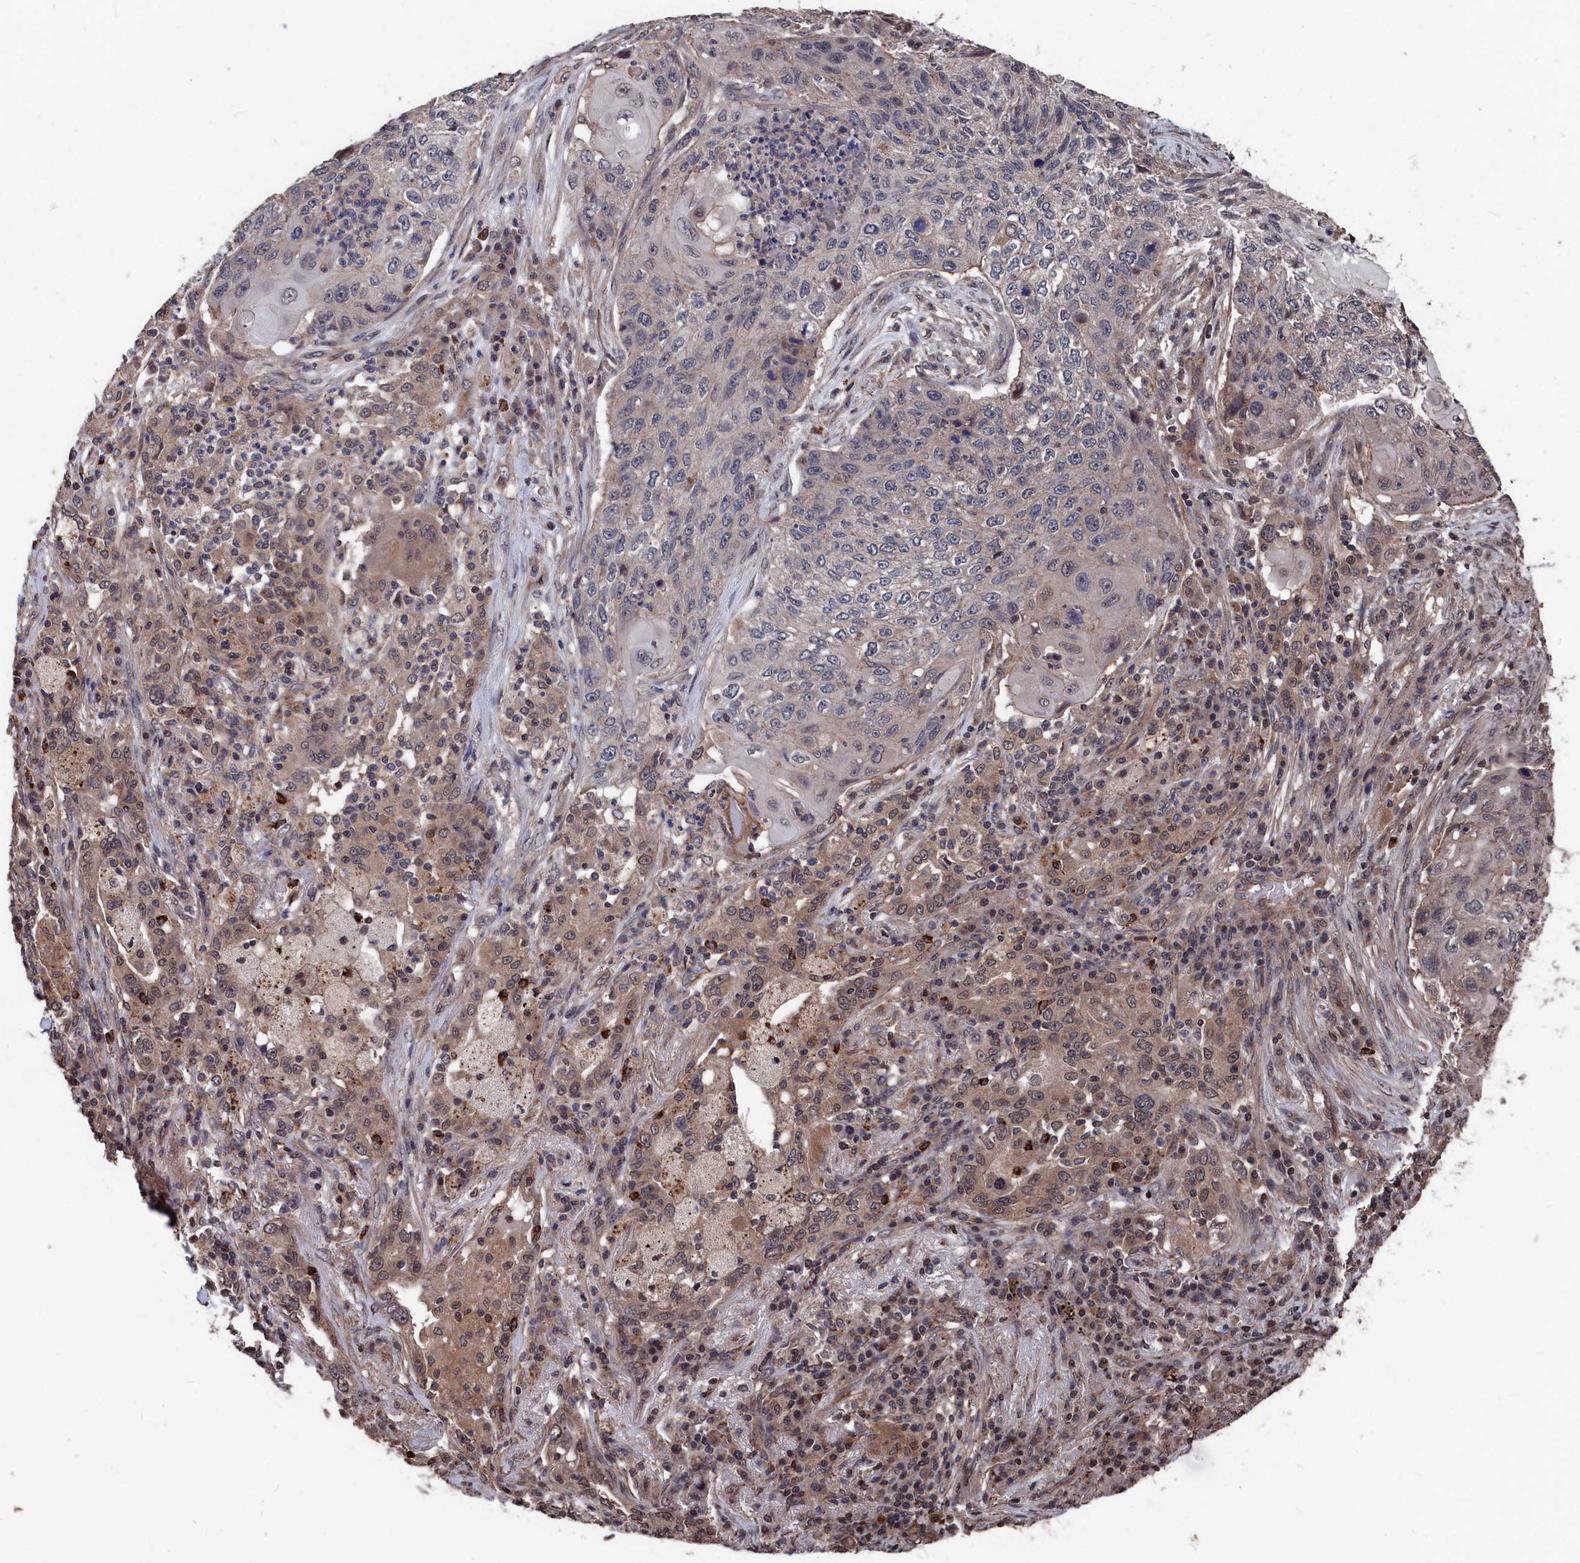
{"staining": {"intensity": "negative", "quantity": "none", "location": "none"}, "tissue": "lung cancer", "cell_type": "Tumor cells", "image_type": "cancer", "snomed": [{"axis": "morphology", "description": "Squamous cell carcinoma, NOS"}, {"axis": "topography", "description": "Lung"}], "caption": "Immunohistochemistry (IHC) histopathology image of human lung cancer (squamous cell carcinoma) stained for a protein (brown), which exhibits no positivity in tumor cells.", "gene": "PDE12", "patient": {"sex": "female", "age": 63}}